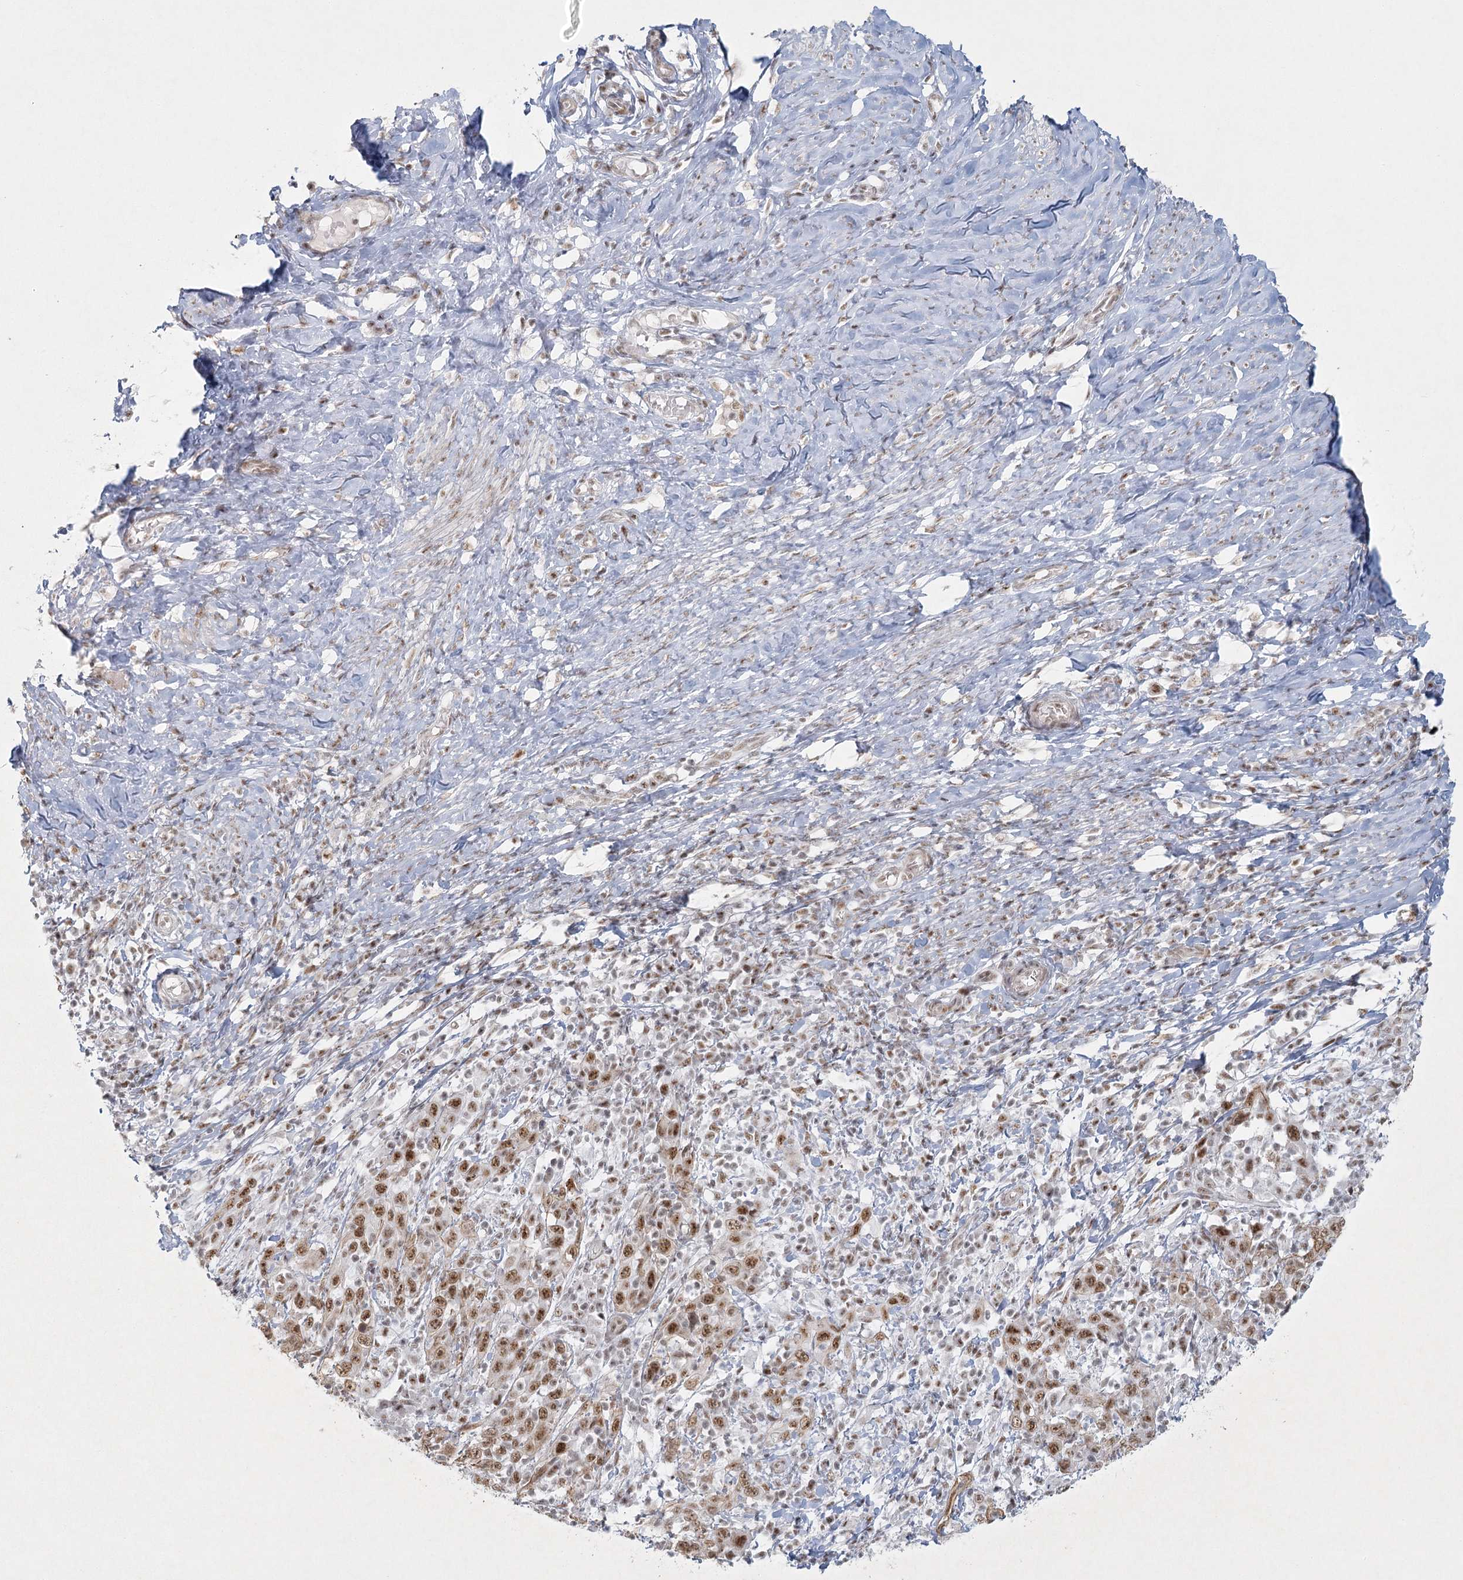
{"staining": {"intensity": "moderate", "quantity": ">75%", "location": "nuclear"}, "tissue": "cervical cancer", "cell_type": "Tumor cells", "image_type": "cancer", "snomed": [{"axis": "morphology", "description": "Squamous cell carcinoma, NOS"}, {"axis": "topography", "description": "Cervix"}], "caption": "Cervical cancer stained with immunohistochemistry shows moderate nuclear positivity in approximately >75% of tumor cells.", "gene": "U2SURP", "patient": {"sex": "female", "age": 46}}